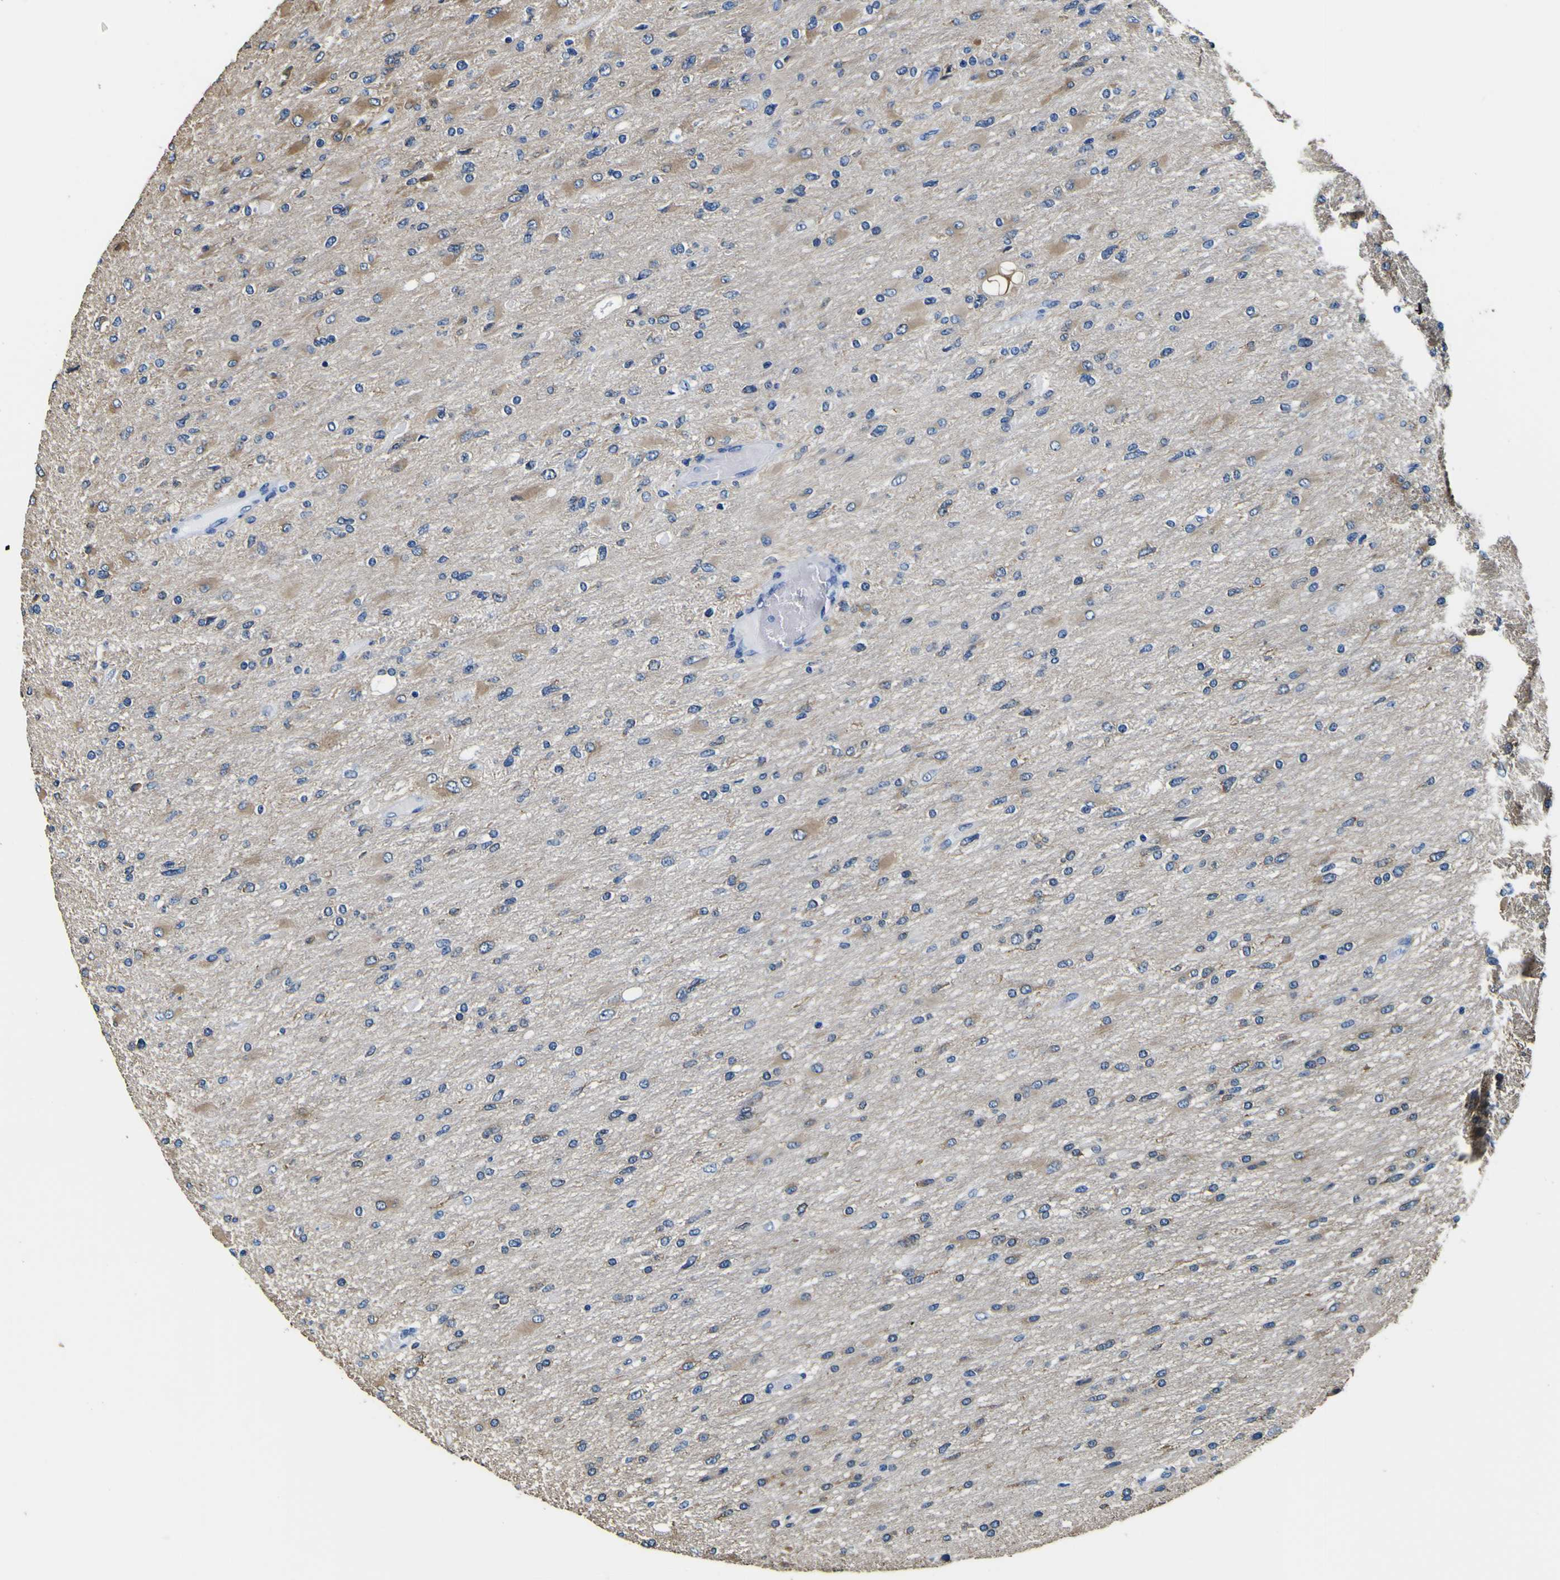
{"staining": {"intensity": "weak", "quantity": "<25%", "location": "cytoplasmic/membranous"}, "tissue": "glioma", "cell_type": "Tumor cells", "image_type": "cancer", "snomed": [{"axis": "morphology", "description": "Glioma, malignant, High grade"}, {"axis": "topography", "description": "Cerebral cortex"}], "caption": "Tumor cells show no significant expression in glioma.", "gene": "TUBA1B", "patient": {"sex": "female", "age": 36}}